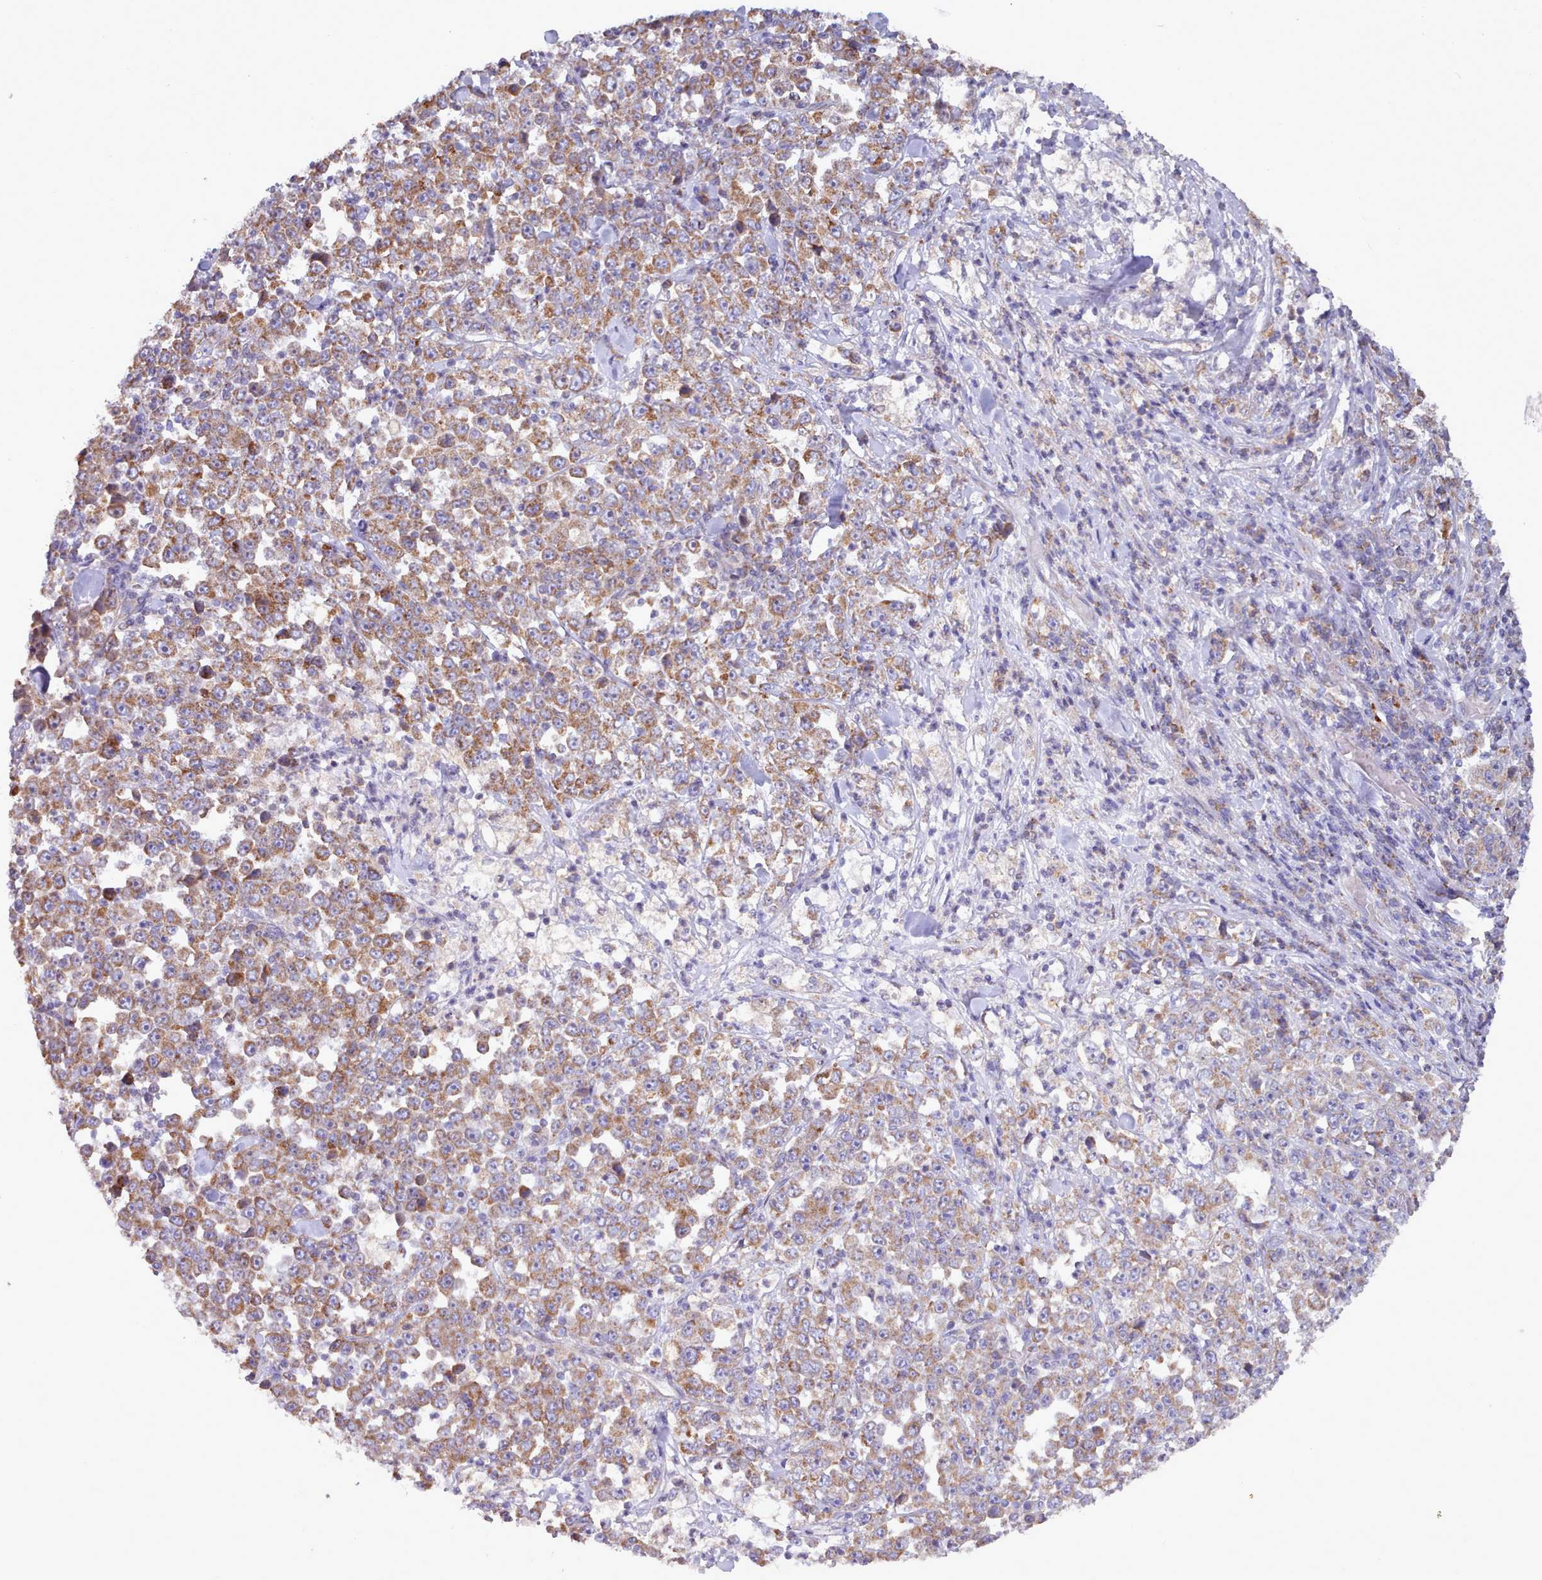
{"staining": {"intensity": "moderate", "quantity": ">75%", "location": "cytoplasmic/membranous"}, "tissue": "stomach cancer", "cell_type": "Tumor cells", "image_type": "cancer", "snomed": [{"axis": "morphology", "description": "Normal tissue, NOS"}, {"axis": "morphology", "description": "Adenocarcinoma, NOS"}, {"axis": "topography", "description": "Stomach, upper"}, {"axis": "topography", "description": "Stomach"}], "caption": "An IHC histopathology image of tumor tissue is shown. Protein staining in brown highlights moderate cytoplasmic/membranous positivity in adenocarcinoma (stomach) within tumor cells.", "gene": "HSDL2", "patient": {"sex": "male", "age": 59}}